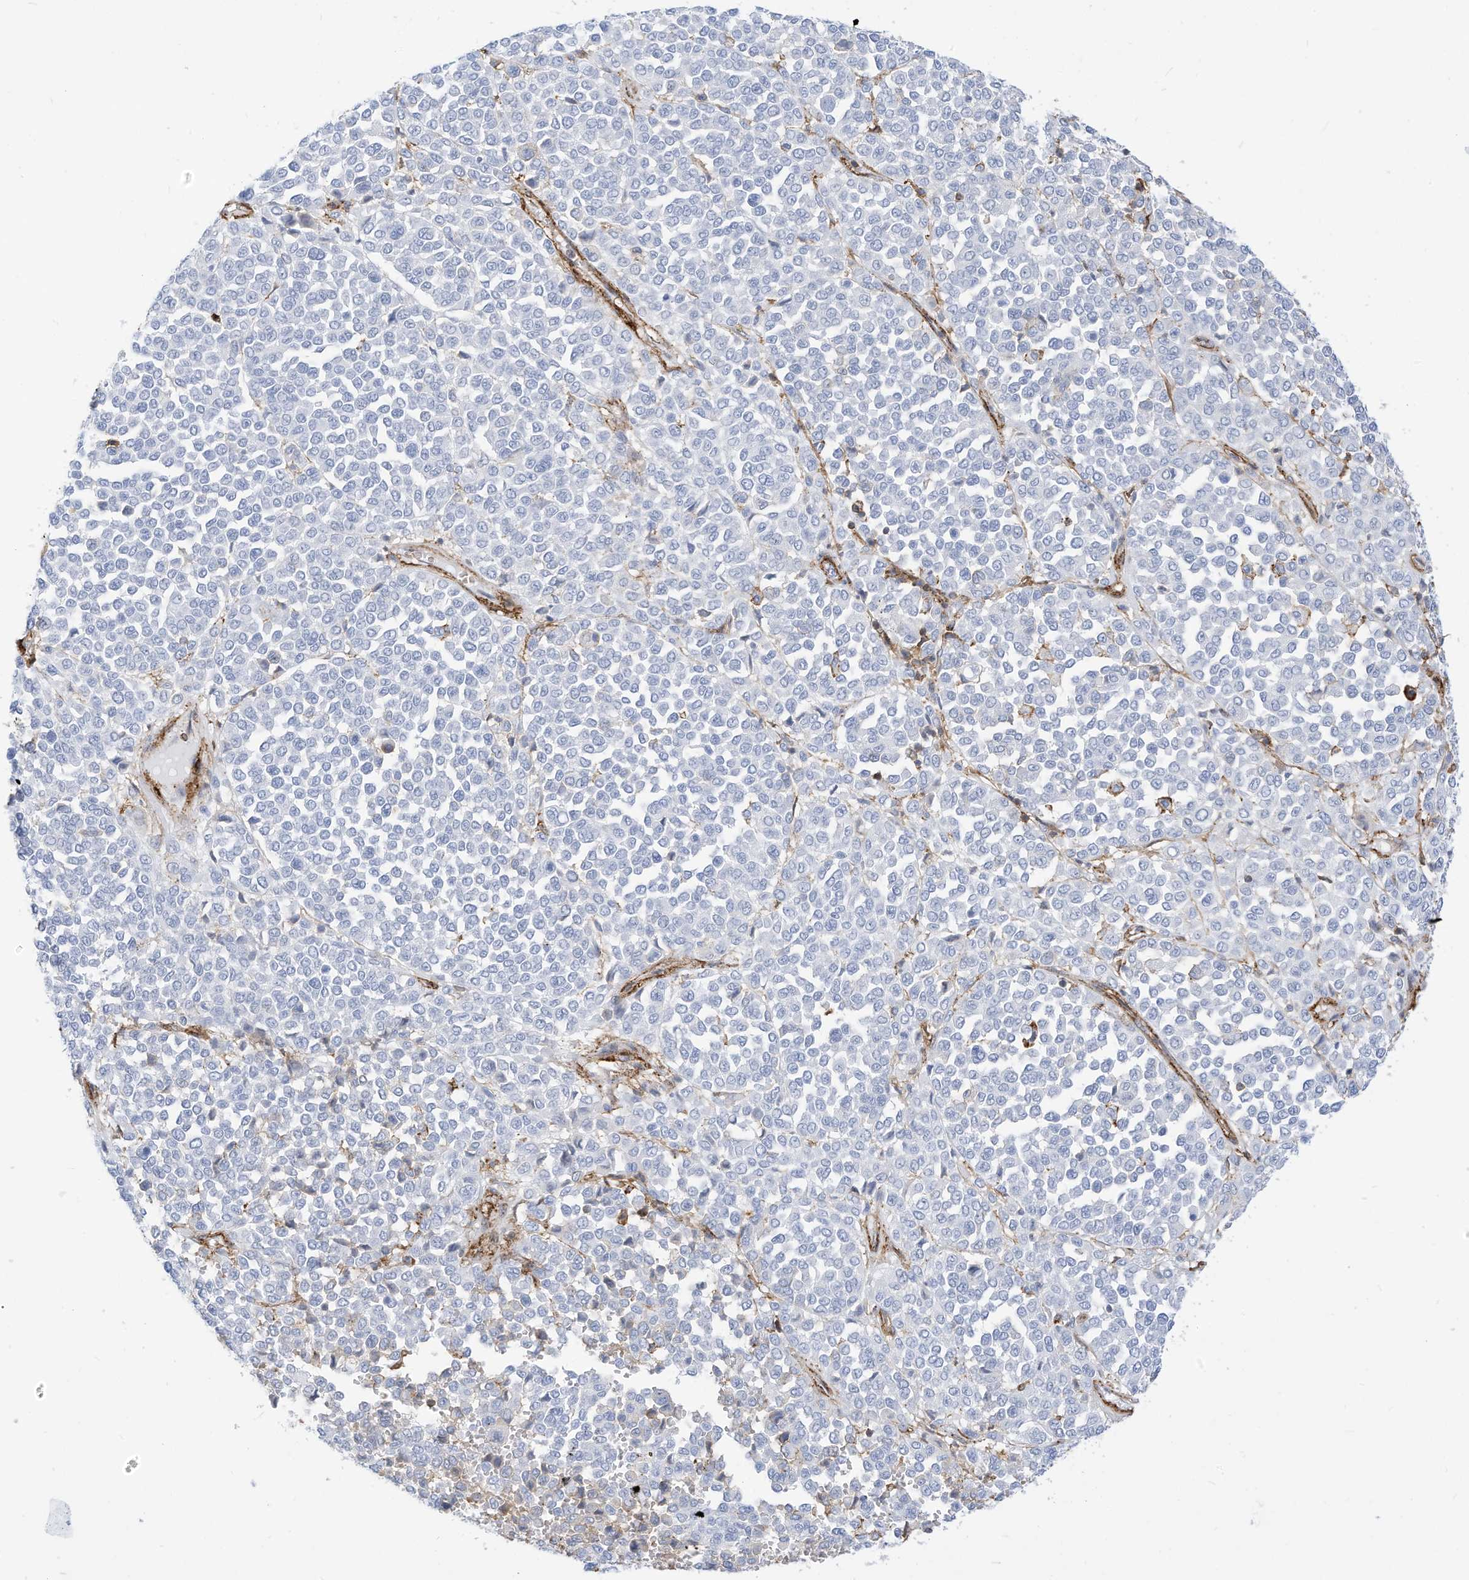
{"staining": {"intensity": "negative", "quantity": "none", "location": "none"}, "tissue": "melanoma", "cell_type": "Tumor cells", "image_type": "cancer", "snomed": [{"axis": "morphology", "description": "Malignant melanoma, Metastatic site"}, {"axis": "topography", "description": "Pancreas"}], "caption": "IHC photomicrograph of neoplastic tissue: melanoma stained with DAB (3,3'-diaminobenzidine) exhibits no significant protein expression in tumor cells.", "gene": "TXNDC9", "patient": {"sex": "female", "age": 30}}